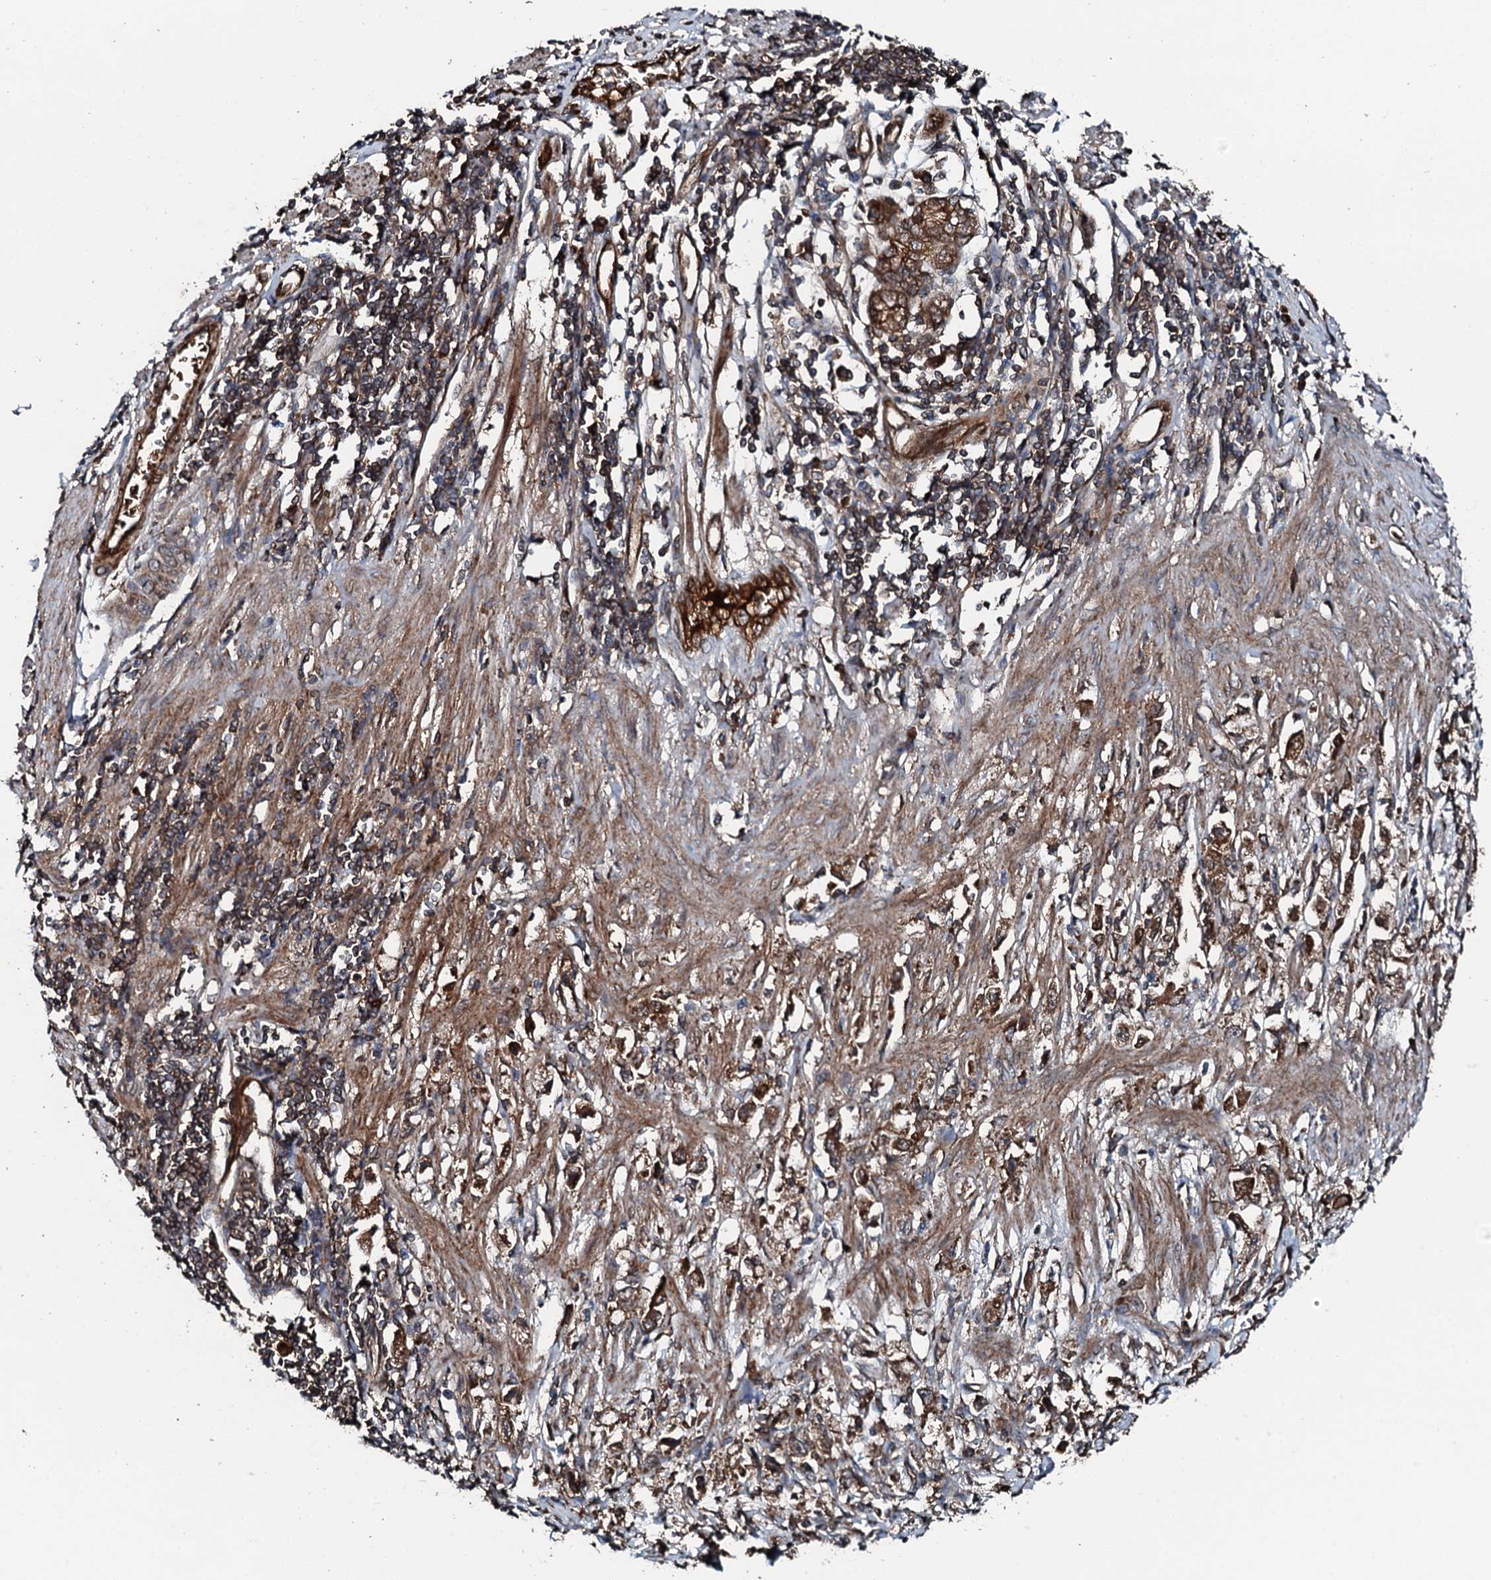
{"staining": {"intensity": "moderate", "quantity": ">75%", "location": "cytoplasmic/membranous"}, "tissue": "stomach cancer", "cell_type": "Tumor cells", "image_type": "cancer", "snomed": [{"axis": "morphology", "description": "Adenocarcinoma, NOS"}, {"axis": "topography", "description": "Stomach"}], "caption": "Immunohistochemical staining of human adenocarcinoma (stomach) displays medium levels of moderate cytoplasmic/membranous staining in approximately >75% of tumor cells.", "gene": "FLYWCH1", "patient": {"sex": "female", "age": 59}}